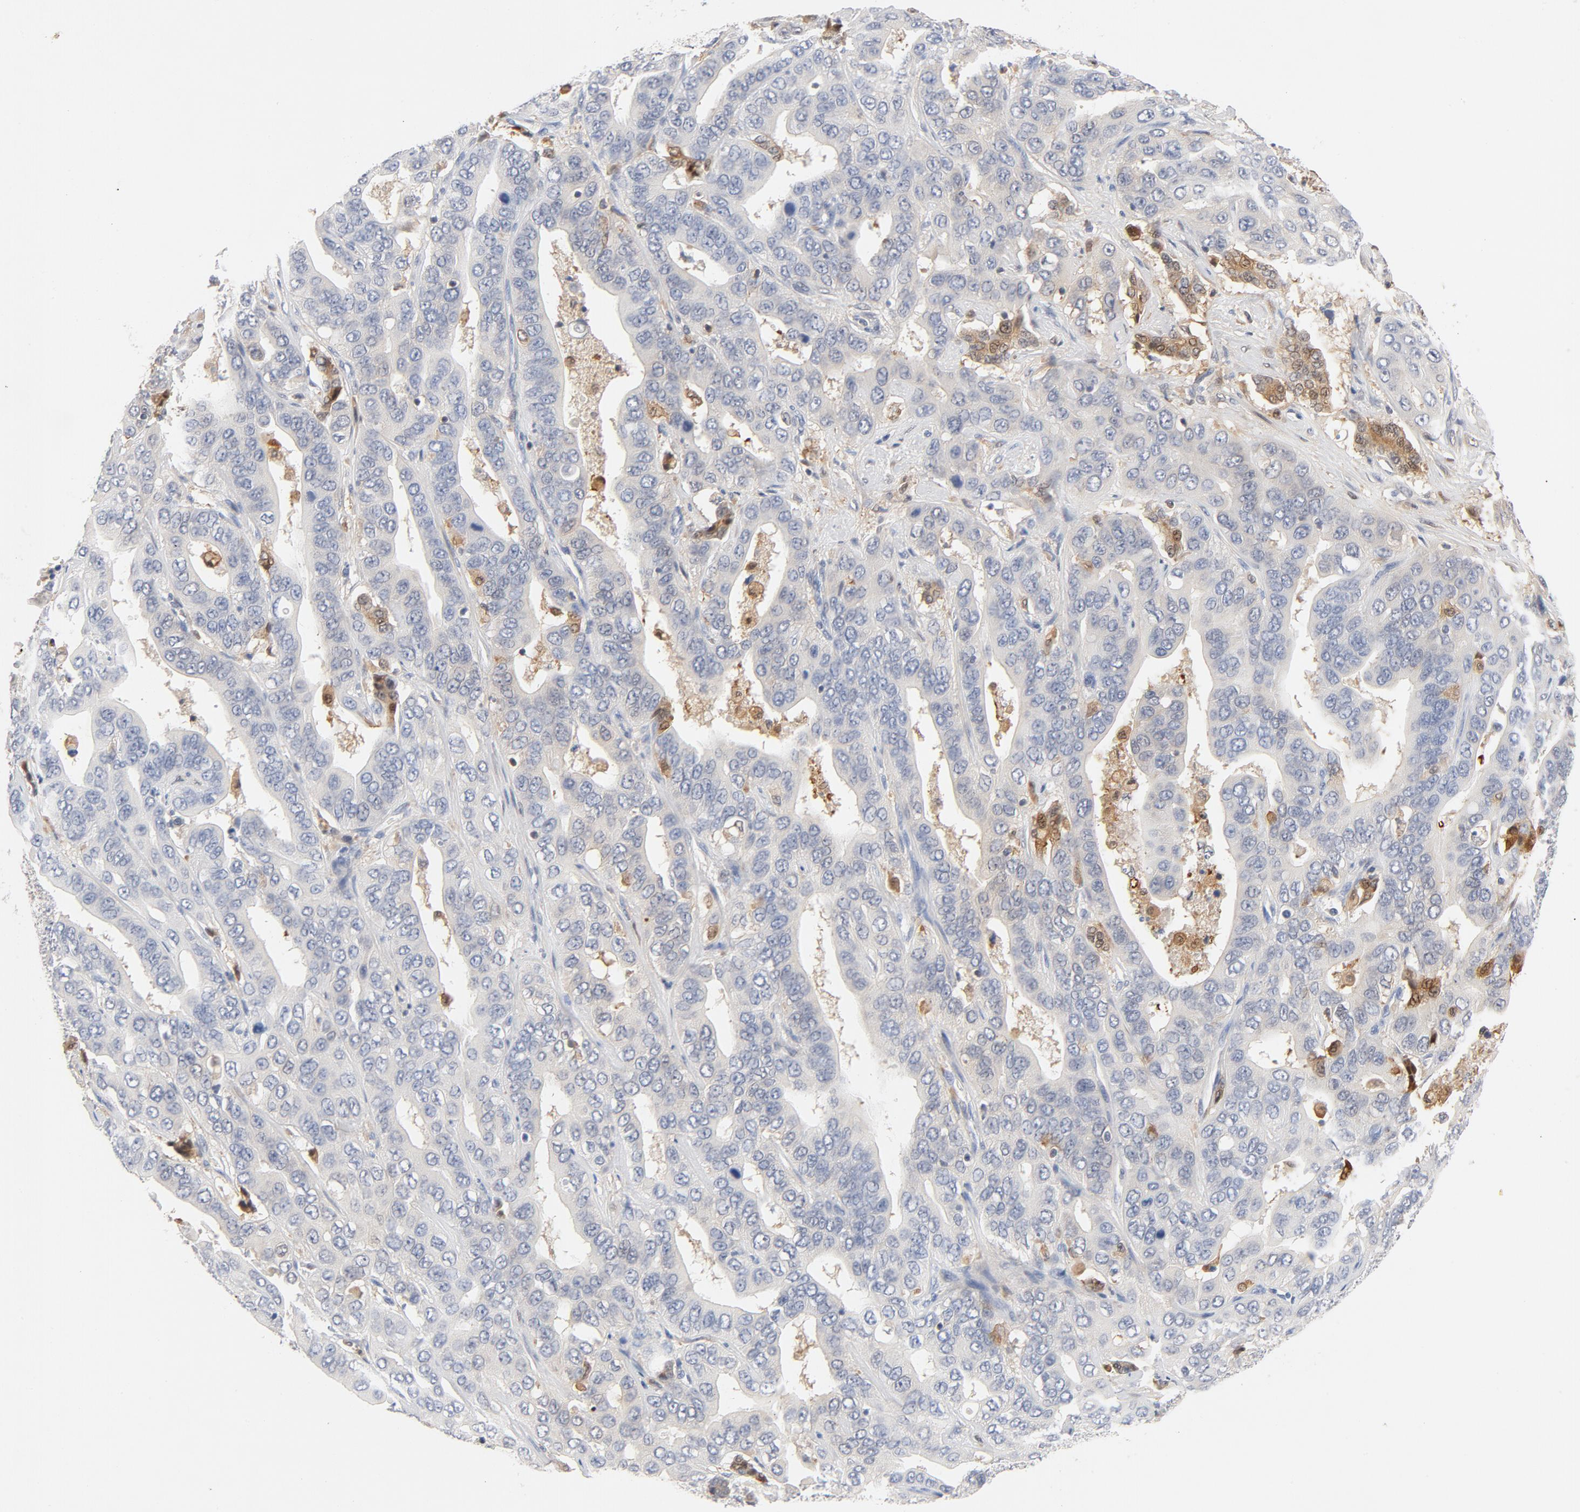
{"staining": {"intensity": "negative", "quantity": "none", "location": "none"}, "tissue": "liver cancer", "cell_type": "Tumor cells", "image_type": "cancer", "snomed": [{"axis": "morphology", "description": "Cholangiocarcinoma"}, {"axis": "topography", "description": "Liver"}], "caption": "A high-resolution histopathology image shows immunohistochemistry staining of liver cancer (cholangiocarcinoma), which displays no significant staining in tumor cells.", "gene": "STAT1", "patient": {"sex": "female", "age": 52}}